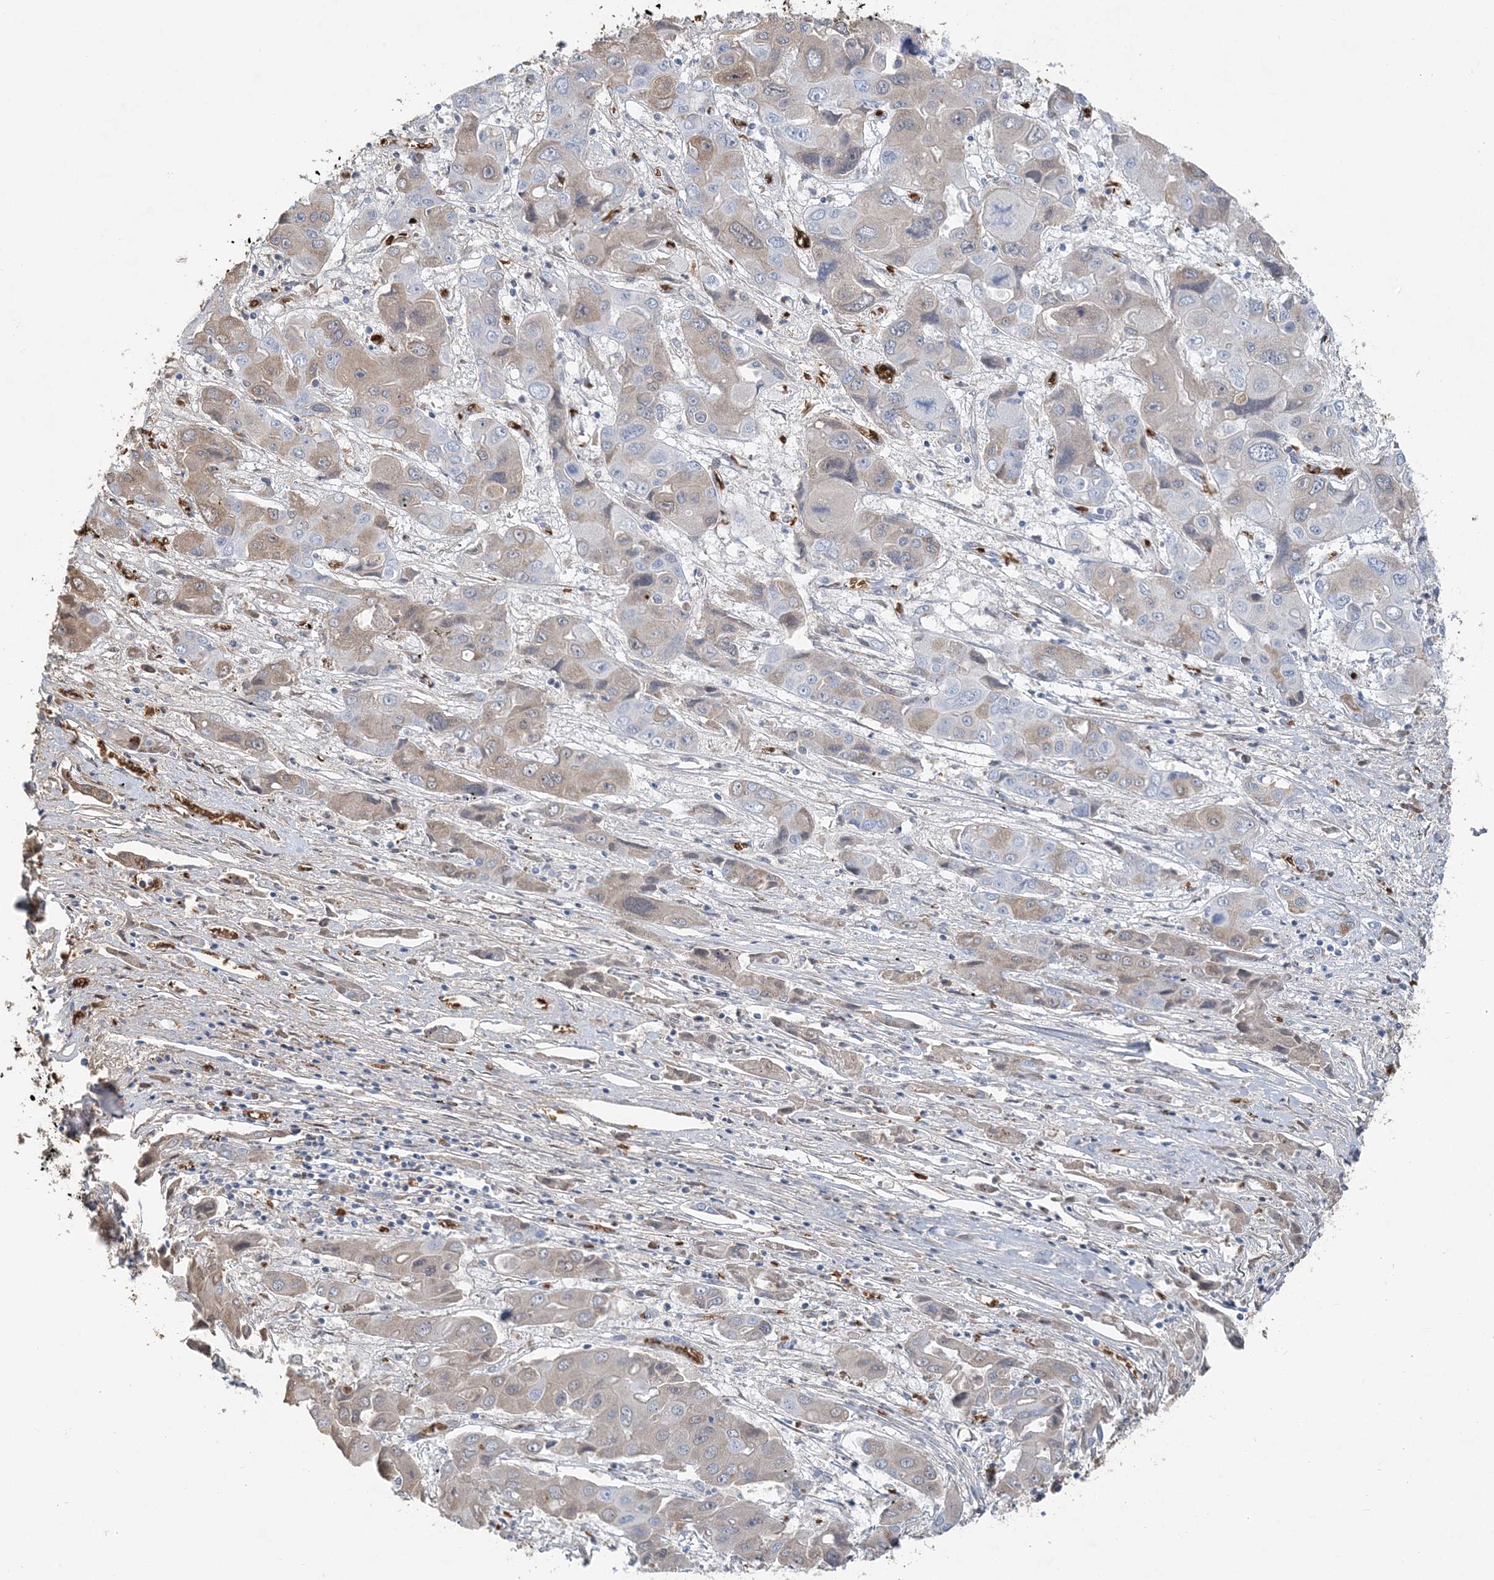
{"staining": {"intensity": "weak", "quantity": "25%-75%", "location": "cytoplasmic/membranous"}, "tissue": "liver cancer", "cell_type": "Tumor cells", "image_type": "cancer", "snomed": [{"axis": "morphology", "description": "Cholangiocarcinoma"}, {"axis": "topography", "description": "Liver"}], "caption": "Immunohistochemical staining of liver cholangiocarcinoma demonstrates weak cytoplasmic/membranous protein expression in approximately 25%-75% of tumor cells.", "gene": "HBD", "patient": {"sex": "male", "age": 67}}